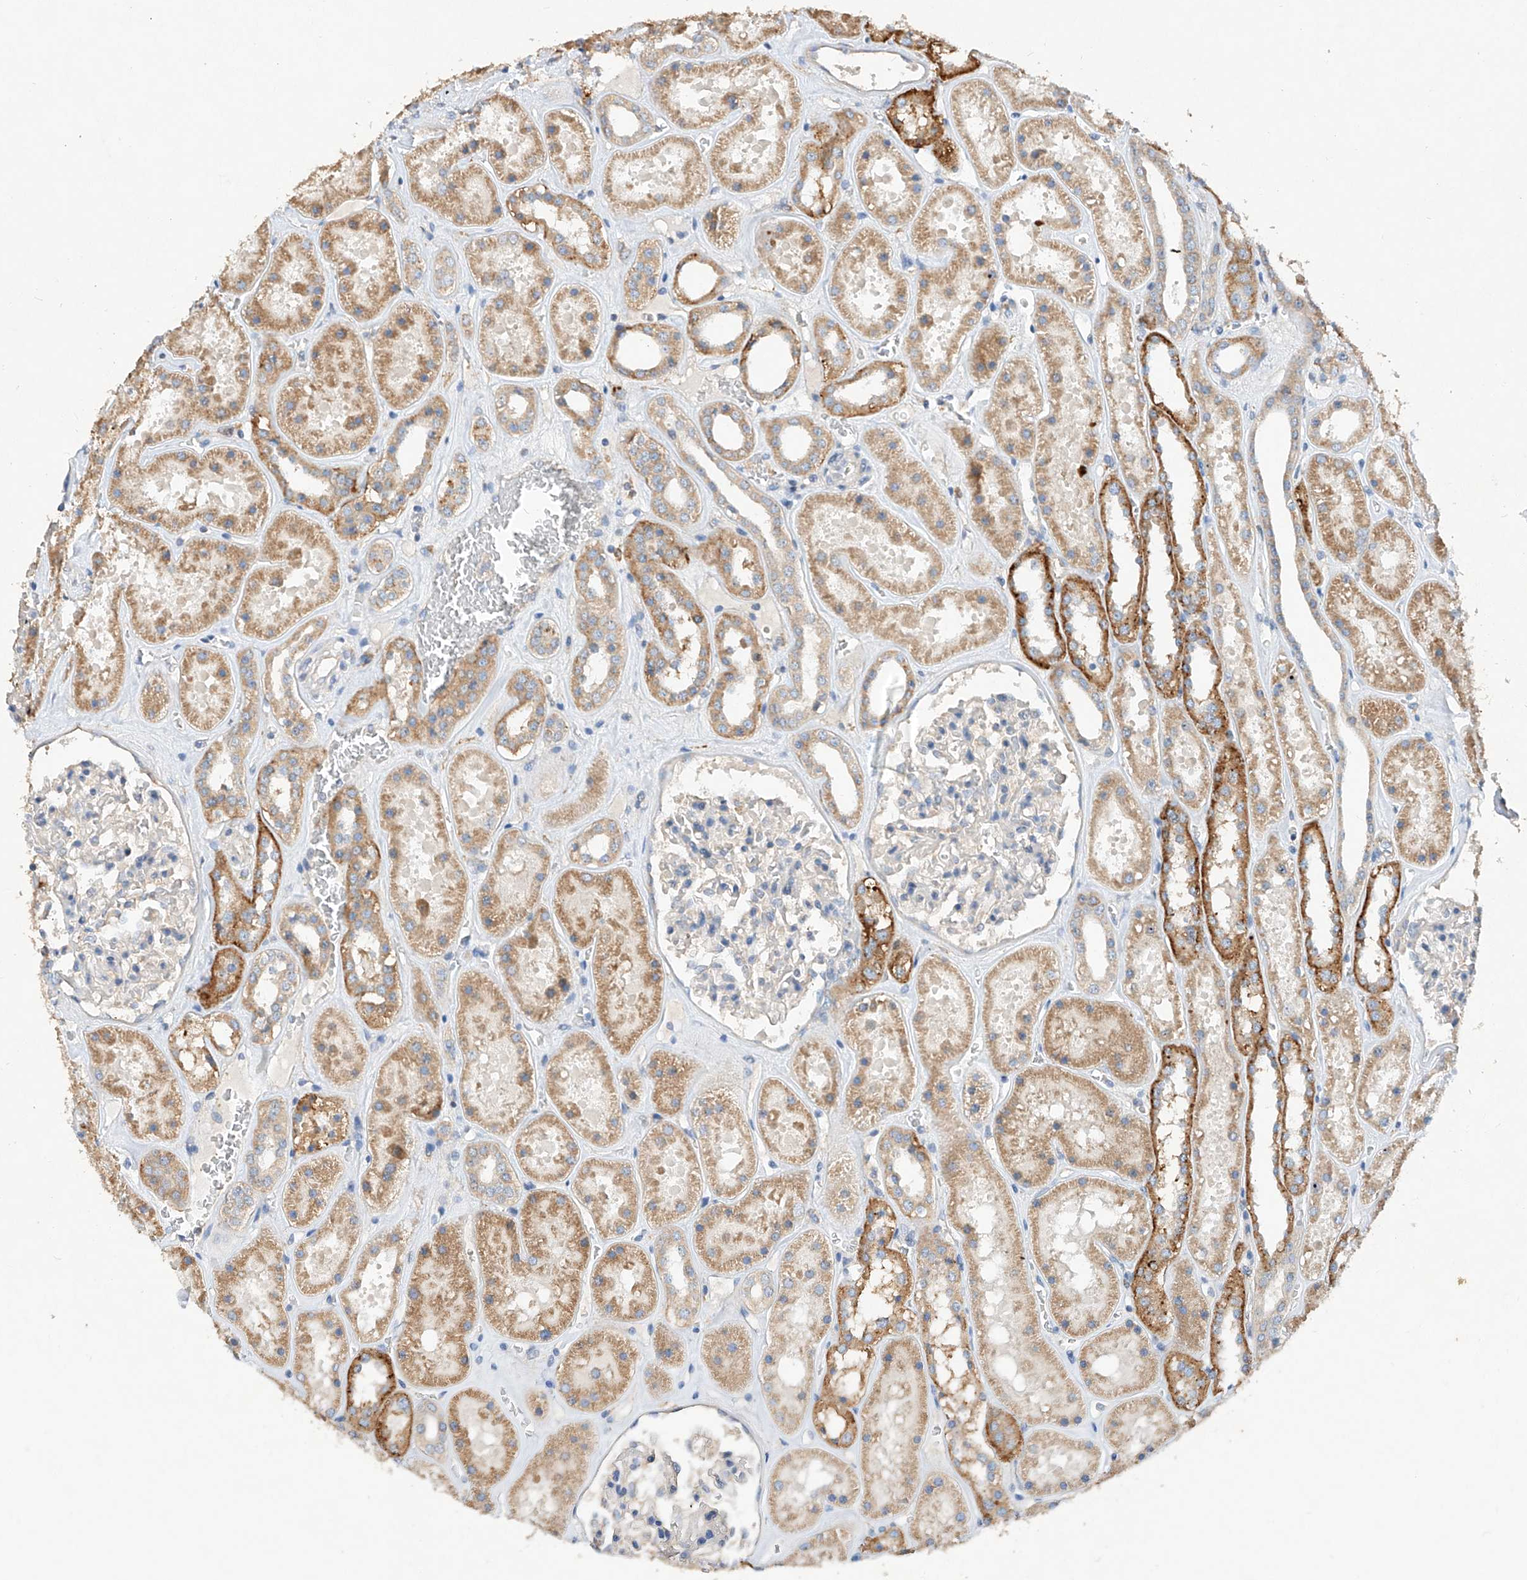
{"staining": {"intensity": "negative", "quantity": "none", "location": "none"}, "tissue": "kidney", "cell_type": "Cells in glomeruli", "image_type": "normal", "snomed": [{"axis": "morphology", "description": "Normal tissue, NOS"}, {"axis": "topography", "description": "Kidney"}], "caption": "This image is of benign kidney stained with immunohistochemistry to label a protein in brown with the nuclei are counter-stained blue. There is no positivity in cells in glomeruli.", "gene": "AMD1", "patient": {"sex": "female", "age": 41}}